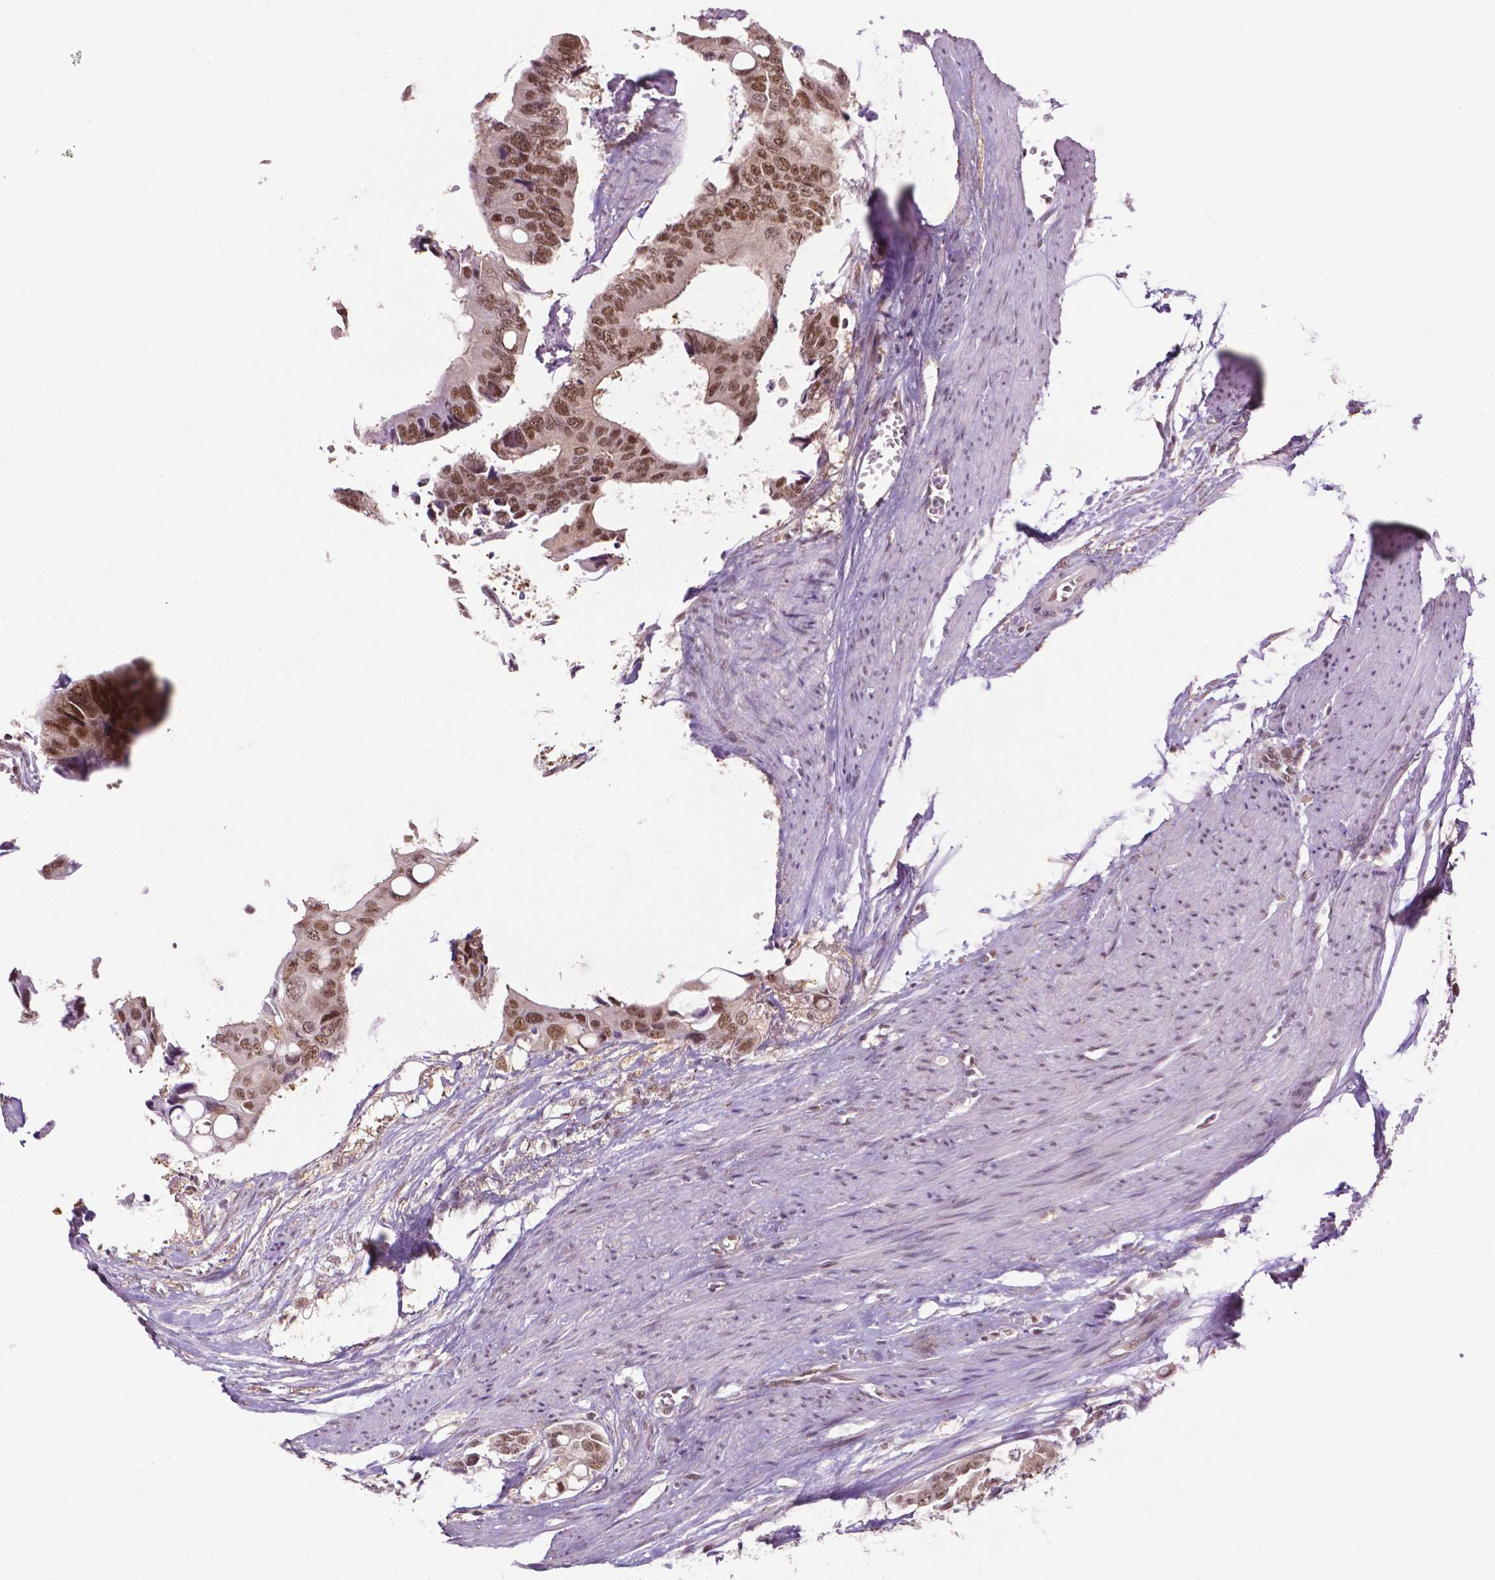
{"staining": {"intensity": "moderate", "quantity": ">75%", "location": "nuclear"}, "tissue": "colorectal cancer", "cell_type": "Tumor cells", "image_type": "cancer", "snomed": [{"axis": "morphology", "description": "Adenocarcinoma, NOS"}, {"axis": "topography", "description": "Rectum"}], "caption": "A medium amount of moderate nuclear staining is identified in approximately >75% of tumor cells in colorectal cancer (adenocarcinoma) tissue. (Brightfield microscopy of DAB IHC at high magnification).", "gene": "UBQLN4", "patient": {"sex": "male", "age": 76}}